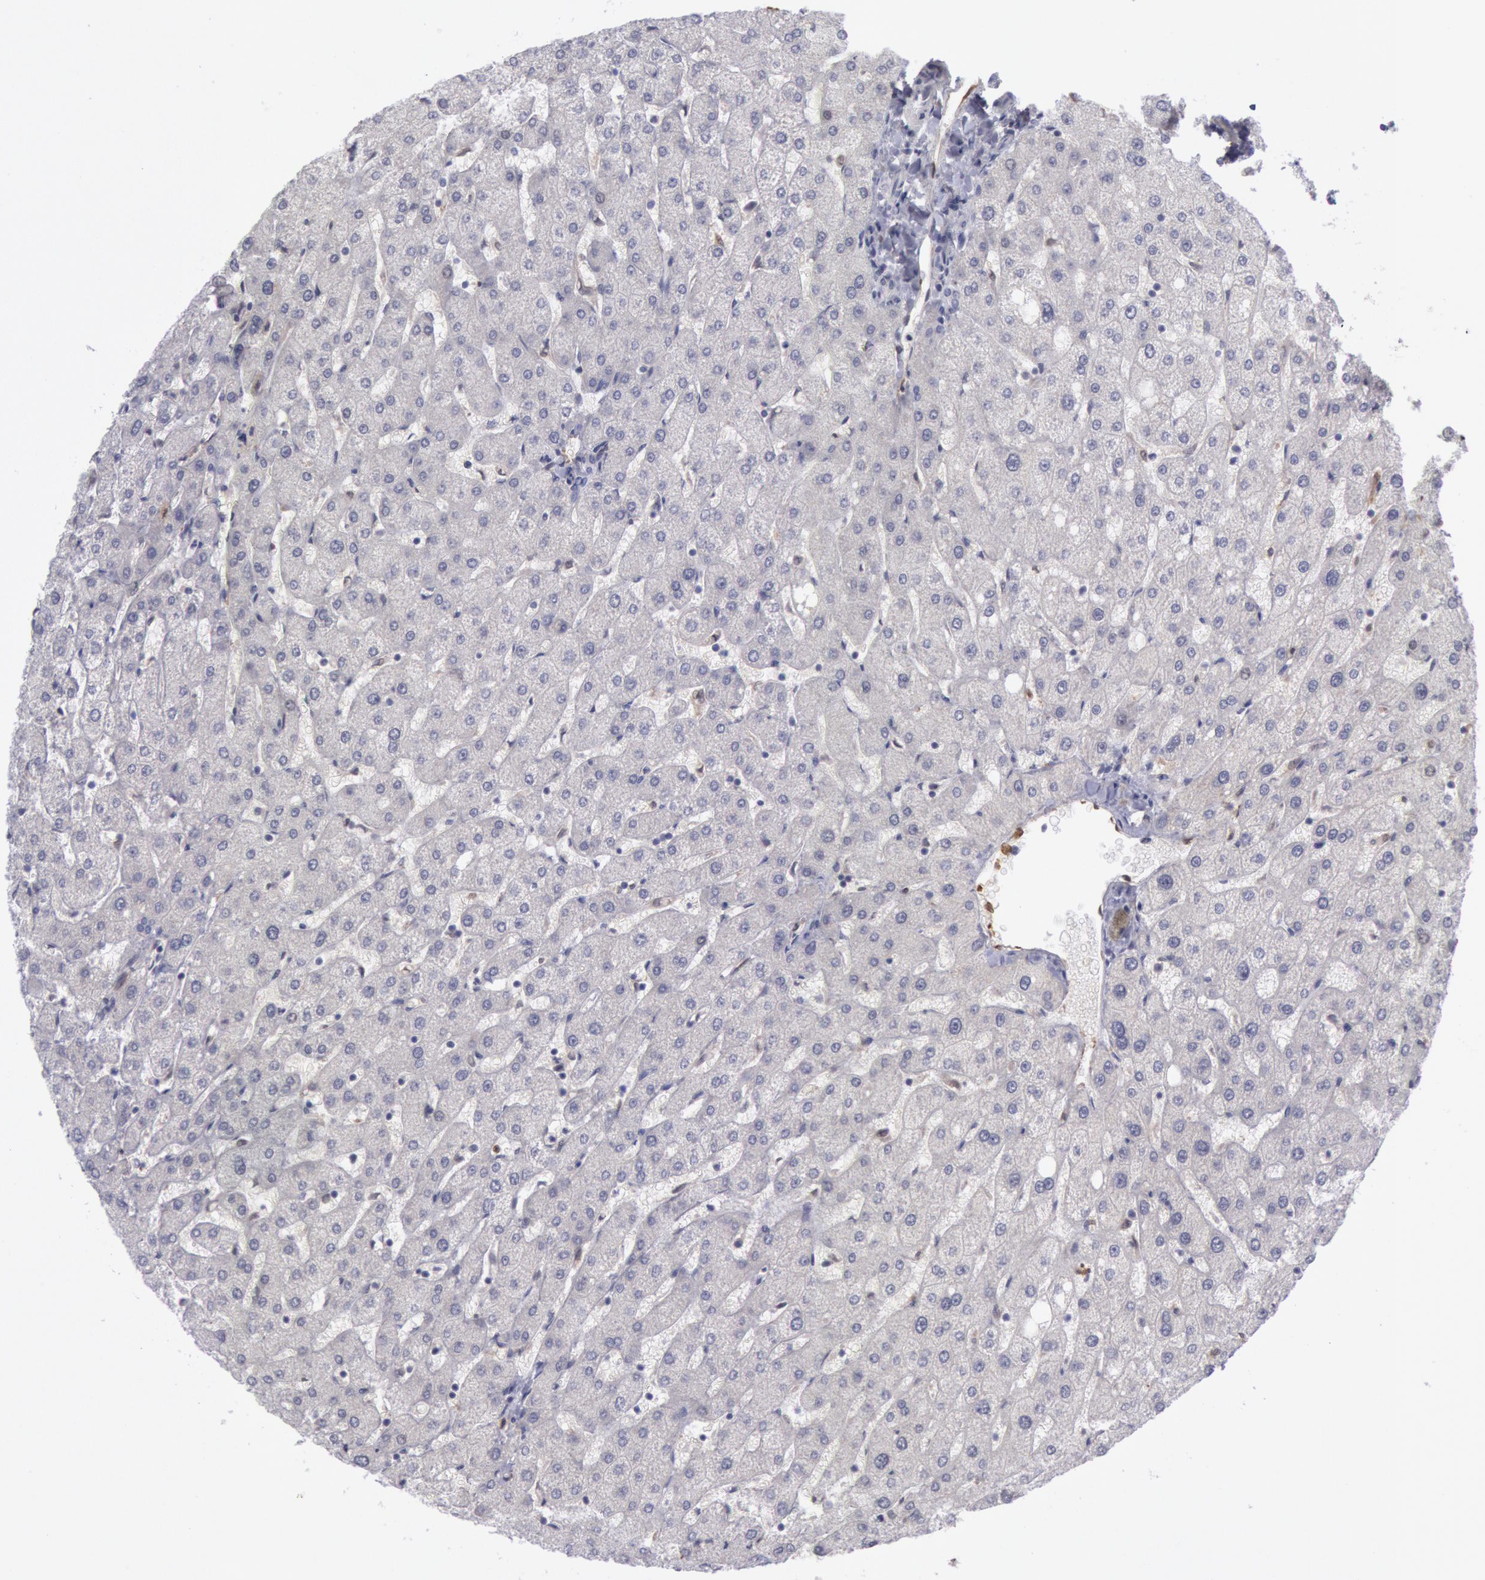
{"staining": {"intensity": "negative", "quantity": "none", "location": "none"}, "tissue": "liver", "cell_type": "Cholangiocytes", "image_type": "normal", "snomed": [{"axis": "morphology", "description": "Normal tissue, NOS"}, {"axis": "topography", "description": "Liver"}], "caption": "IHC photomicrograph of unremarkable liver: liver stained with DAB exhibits no significant protein staining in cholangiocytes.", "gene": "PTGS2", "patient": {"sex": "male", "age": 67}}